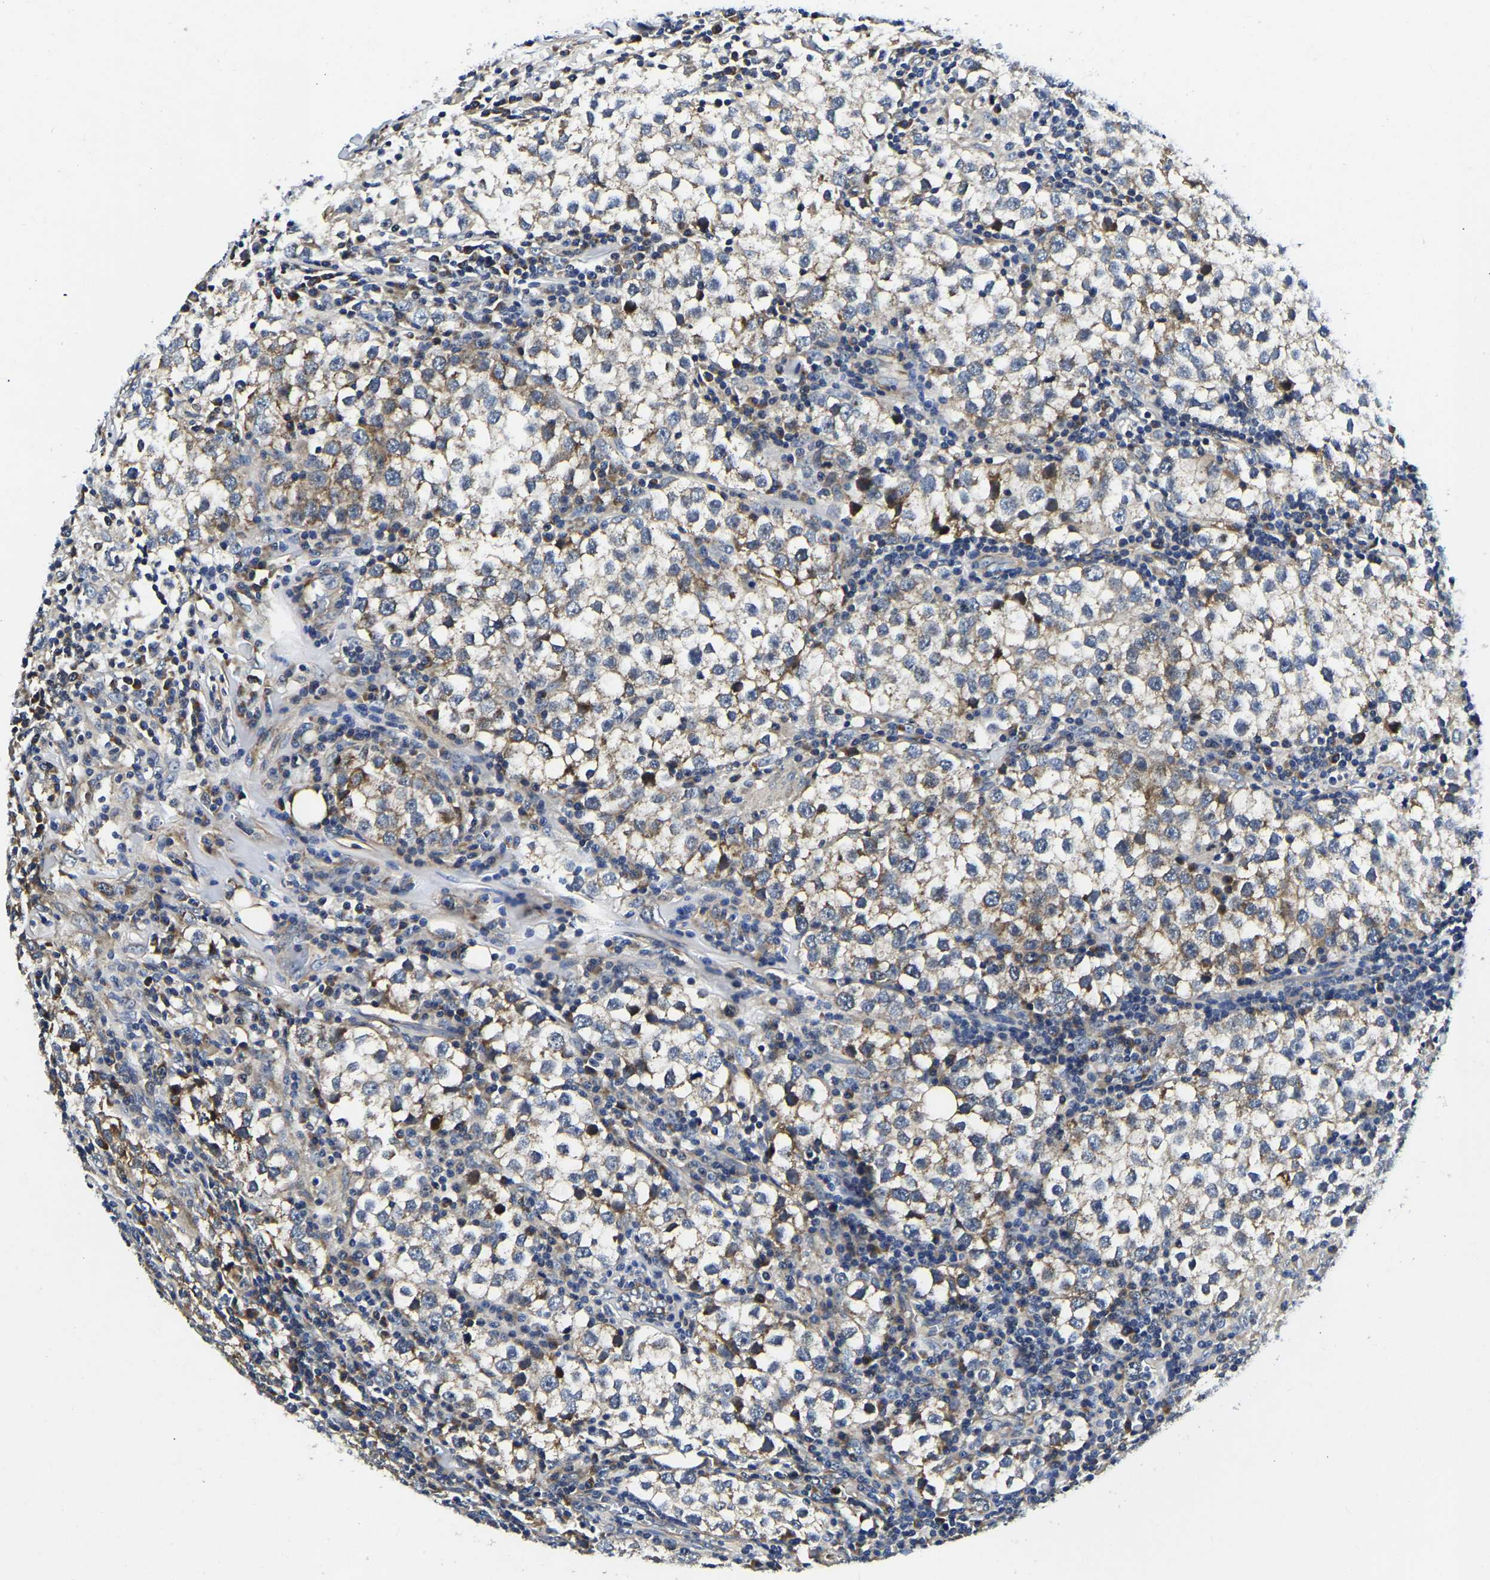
{"staining": {"intensity": "moderate", "quantity": "<25%", "location": "cytoplasmic/membranous"}, "tissue": "testis cancer", "cell_type": "Tumor cells", "image_type": "cancer", "snomed": [{"axis": "morphology", "description": "Seminoma, NOS"}, {"axis": "morphology", "description": "Carcinoma, Embryonal, NOS"}, {"axis": "topography", "description": "Testis"}], "caption": "Immunohistochemistry (DAB (3,3'-diaminobenzidine)) staining of human testis cancer shows moderate cytoplasmic/membranous protein expression in about <25% of tumor cells.", "gene": "KCTD17", "patient": {"sex": "male", "age": 36}}